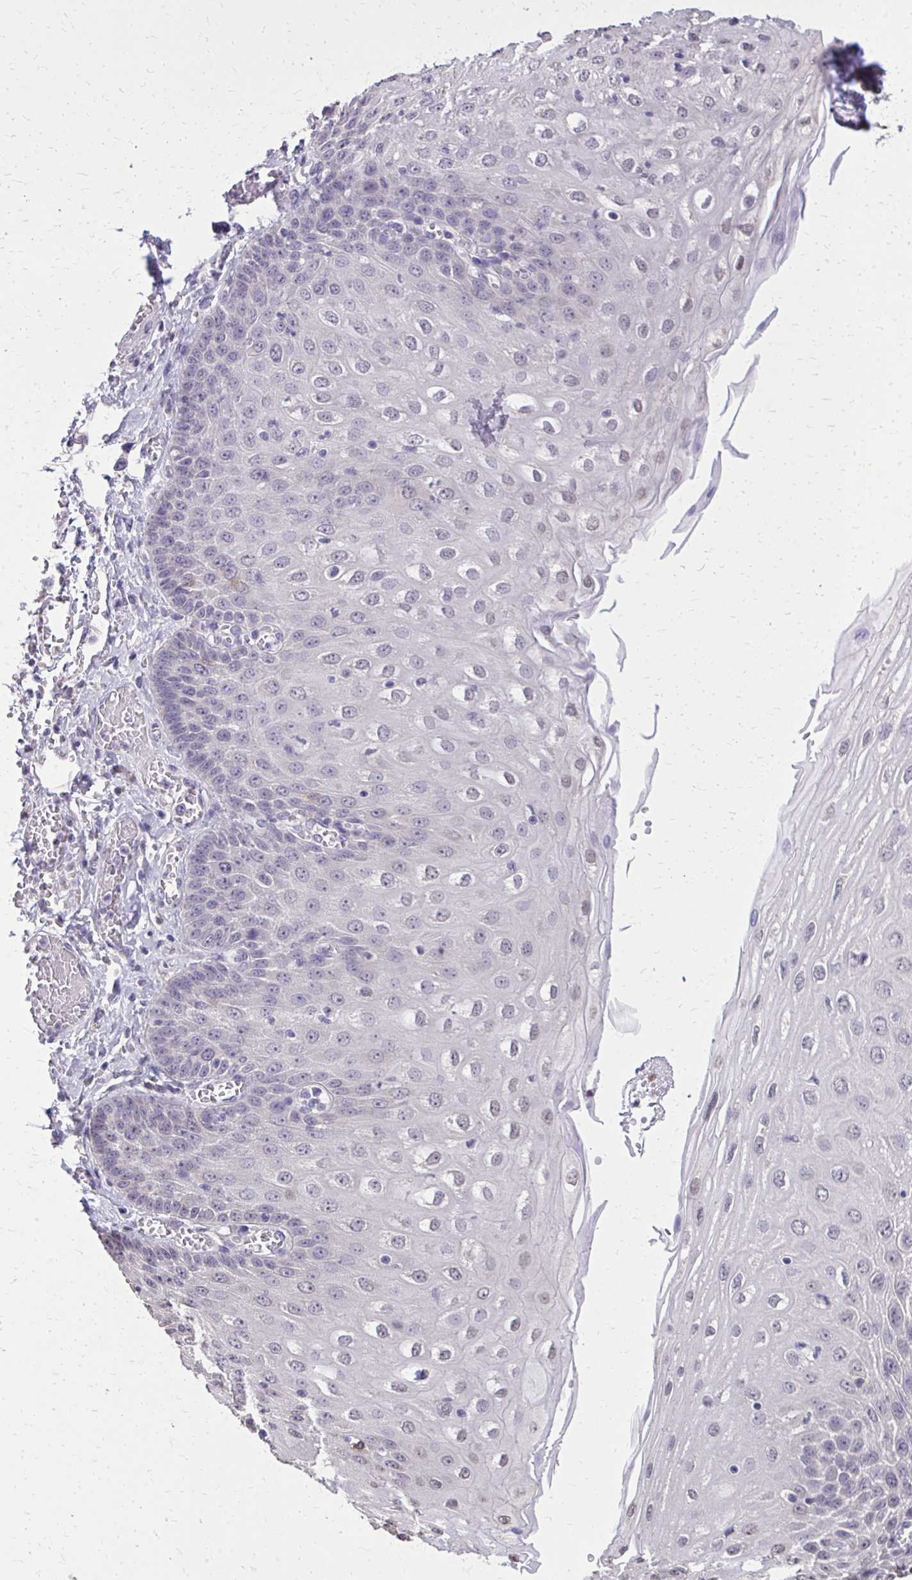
{"staining": {"intensity": "negative", "quantity": "none", "location": "none"}, "tissue": "esophagus", "cell_type": "Squamous epithelial cells", "image_type": "normal", "snomed": [{"axis": "morphology", "description": "Normal tissue, NOS"}, {"axis": "morphology", "description": "Adenocarcinoma, NOS"}, {"axis": "topography", "description": "Esophagus"}], "caption": "Esophagus stained for a protein using immunohistochemistry displays no staining squamous epithelial cells.", "gene": "AKAP5", "patient": {"sex": "male", "age": 81}}